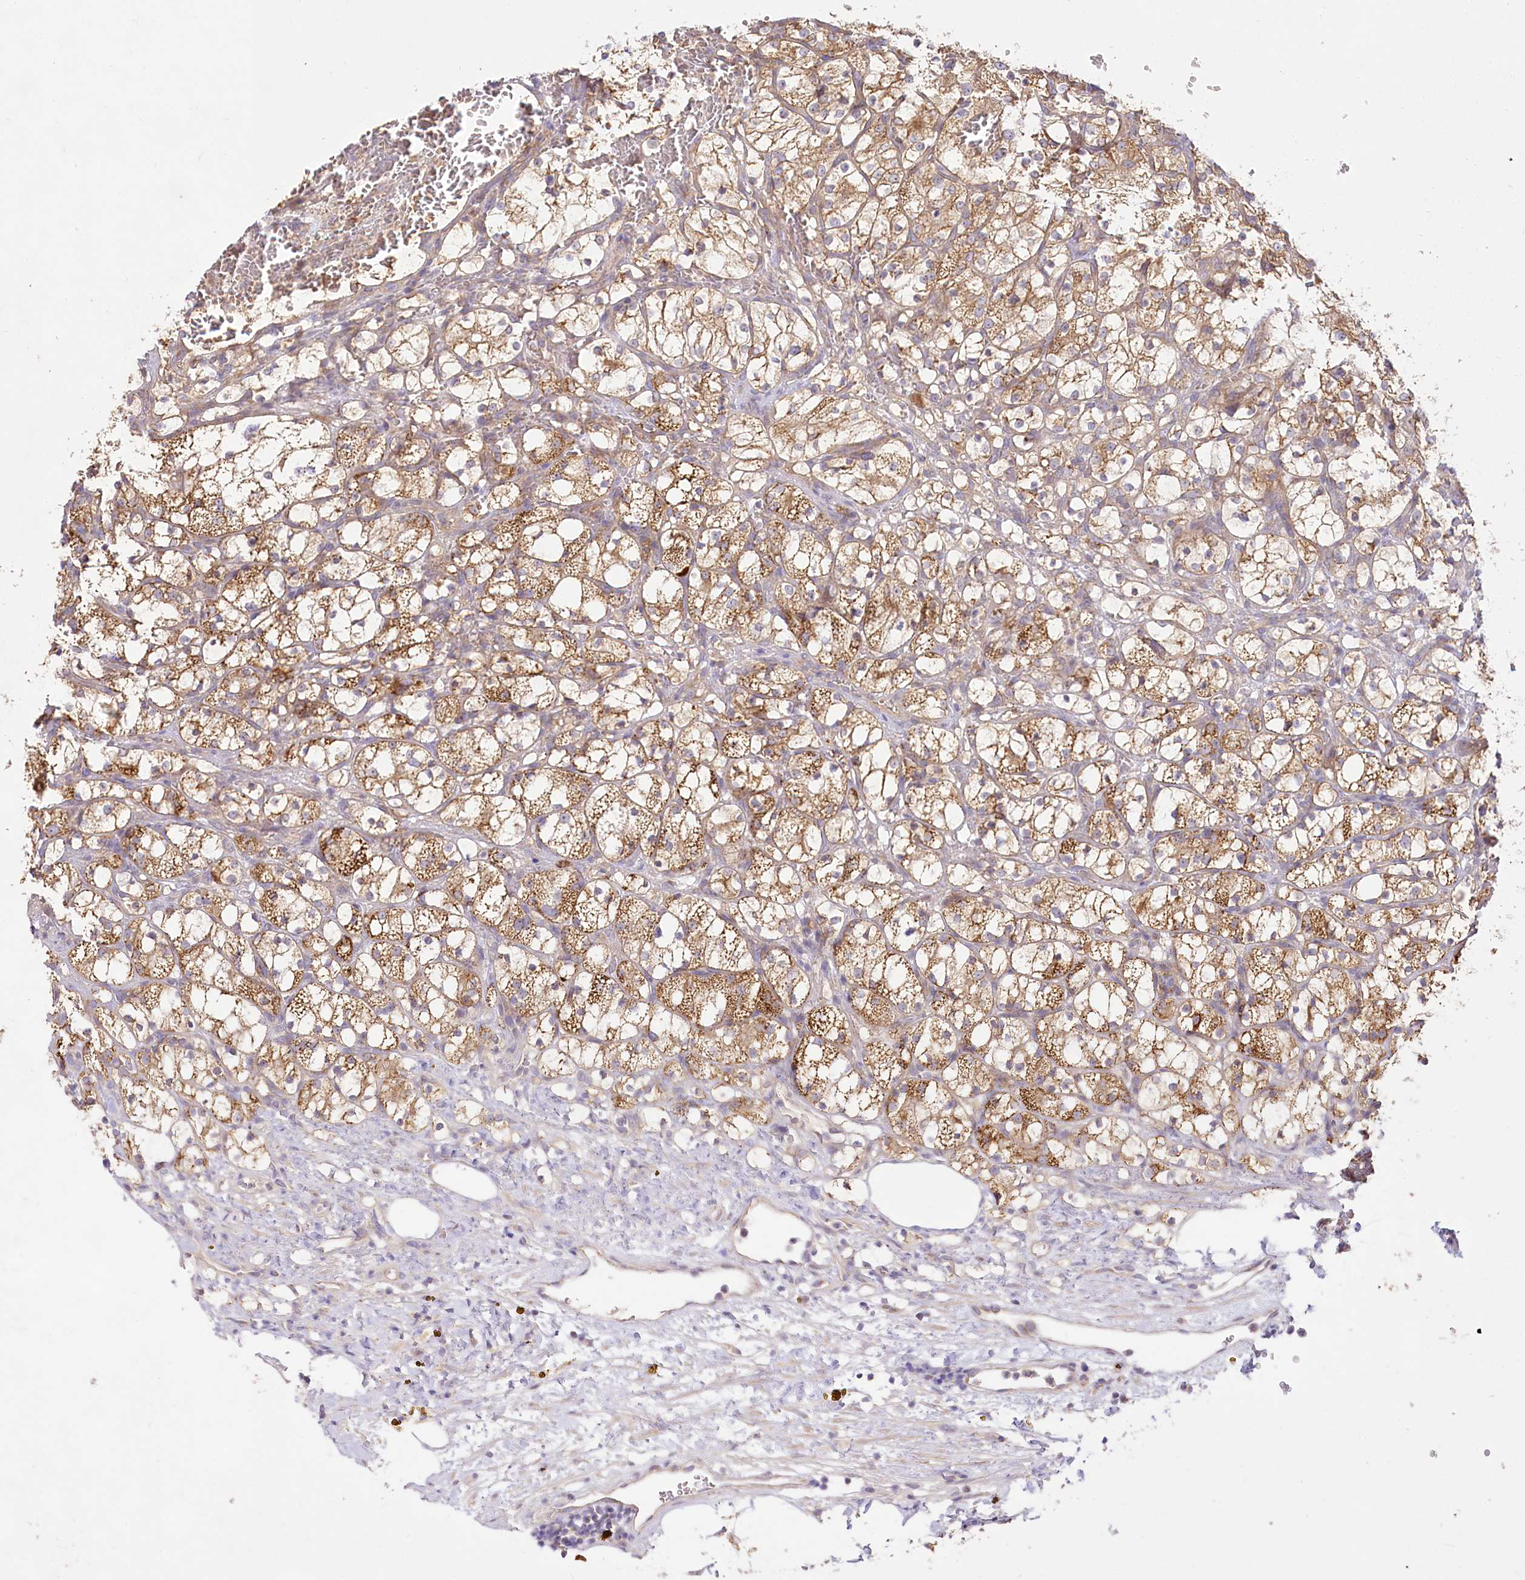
{"staining": {"intensity": "moderate", "quantity": ">75%", "location": "cytoplasmic/membranous"}, "tissue": "renal cancer", "cell_type": "Tumor cells", "image_type": "cancer", "snomed": [{"axis": "morphology", "description": "Adenocarcinoma, NOS"}, {"axis": "topography", "description": "Kidney"}], "caption": "IHC (DAB) staining of human renal cancer displays moderate cytoplasmic/membranous protein staining in about >75% of tumor cells.", "gene": "PYROXD1", "patient": {"sex": "female", "age": 69}}